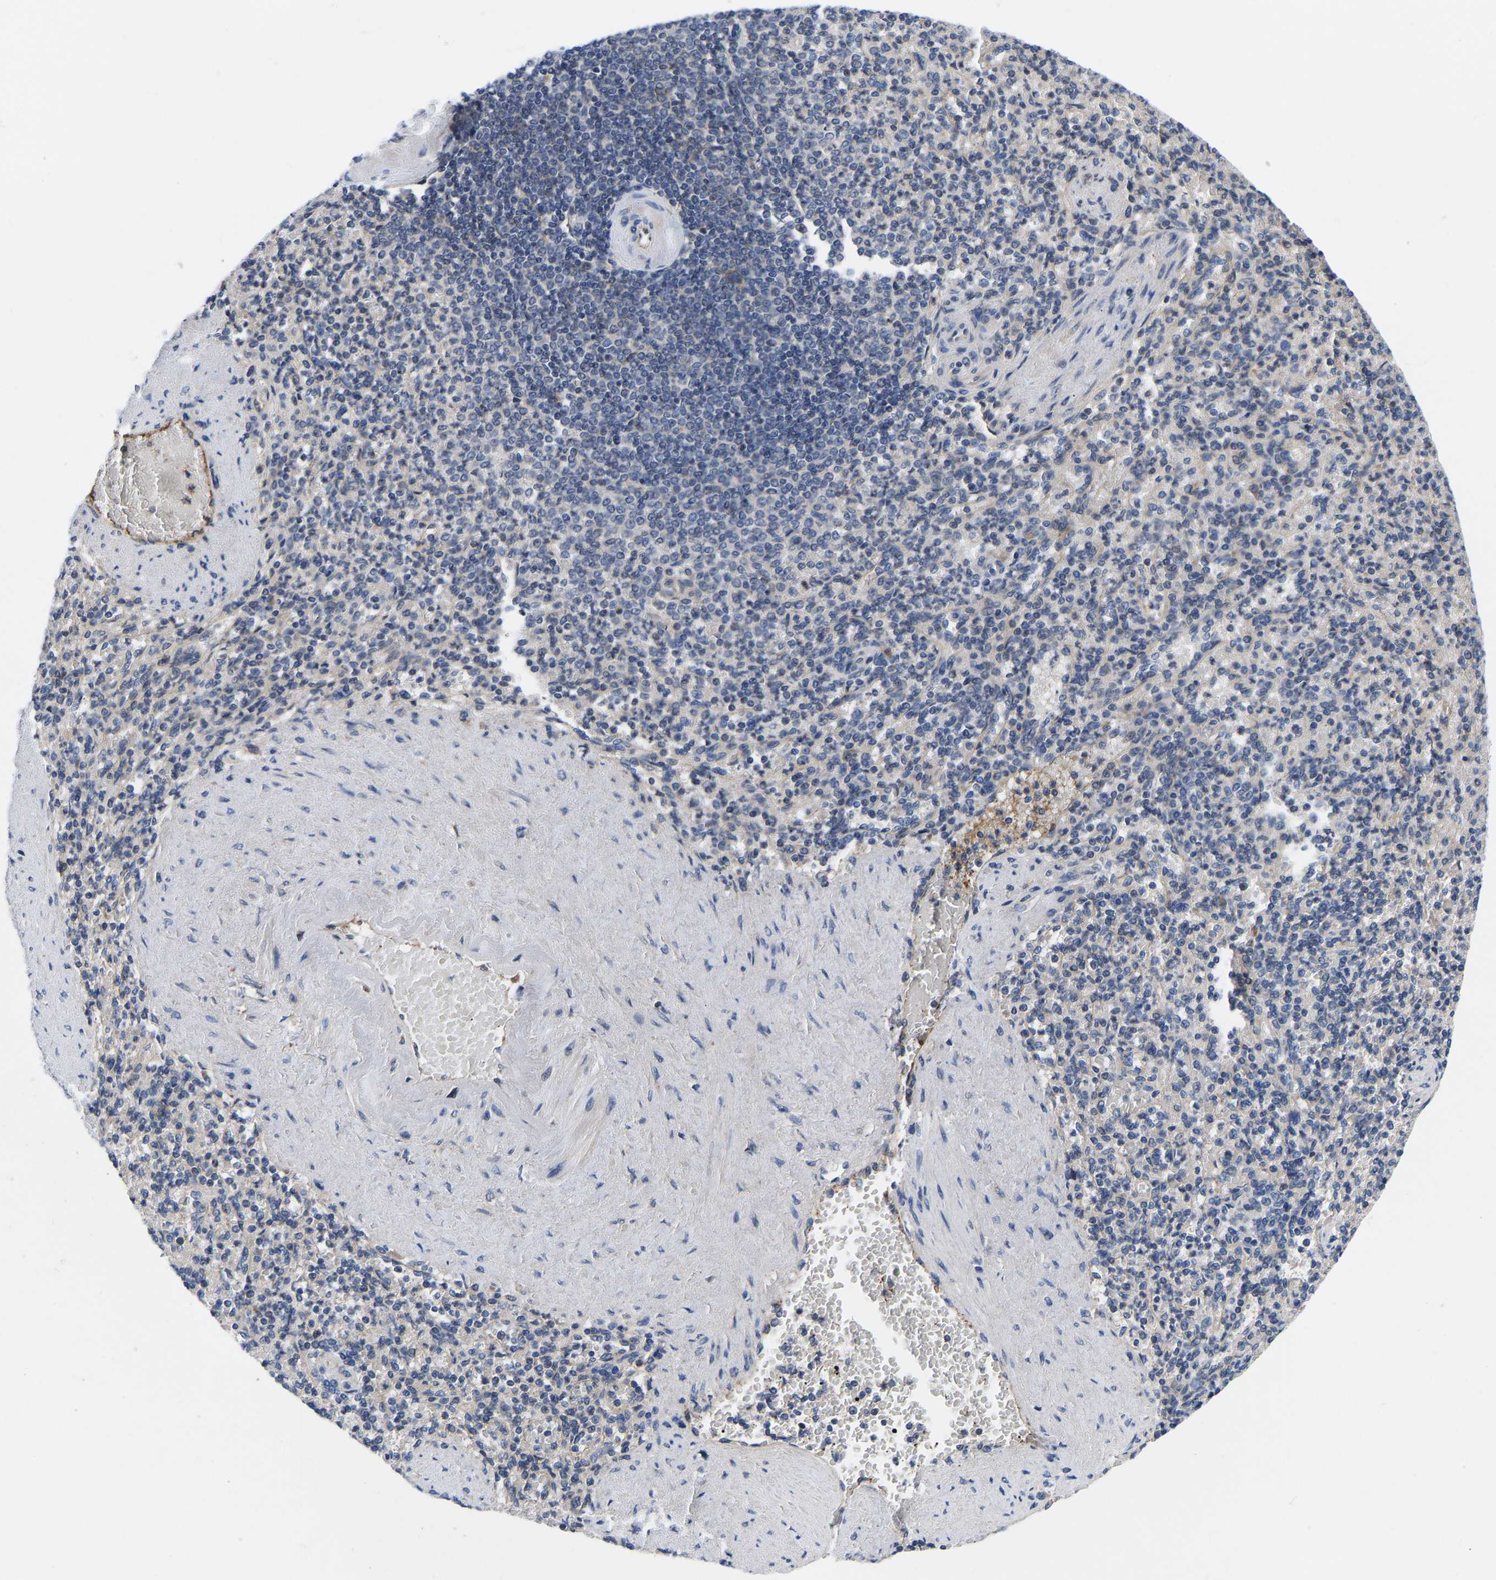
{"staining": {"intensity": "weak", "quantity": "25%-75%", "location": "cytoplasmic/membranous"}, "tissue": "spleen", "cell_type": "Cells in red pulp", "image_type": "normal", "snomed": [{"axis": "morphology", "description": "Normal tissue, NOS"}, {"axis": "topography", "description": "Spleen"}], "caption": "About 25%-75% of cells in red pulp in benign human spleen reveal weak cytoplasmic/membranous protein staining as visualized by brown immunohistochemical staining.", "gene": "FRRS1", "patient": {"sex": "female", "age": 74}}